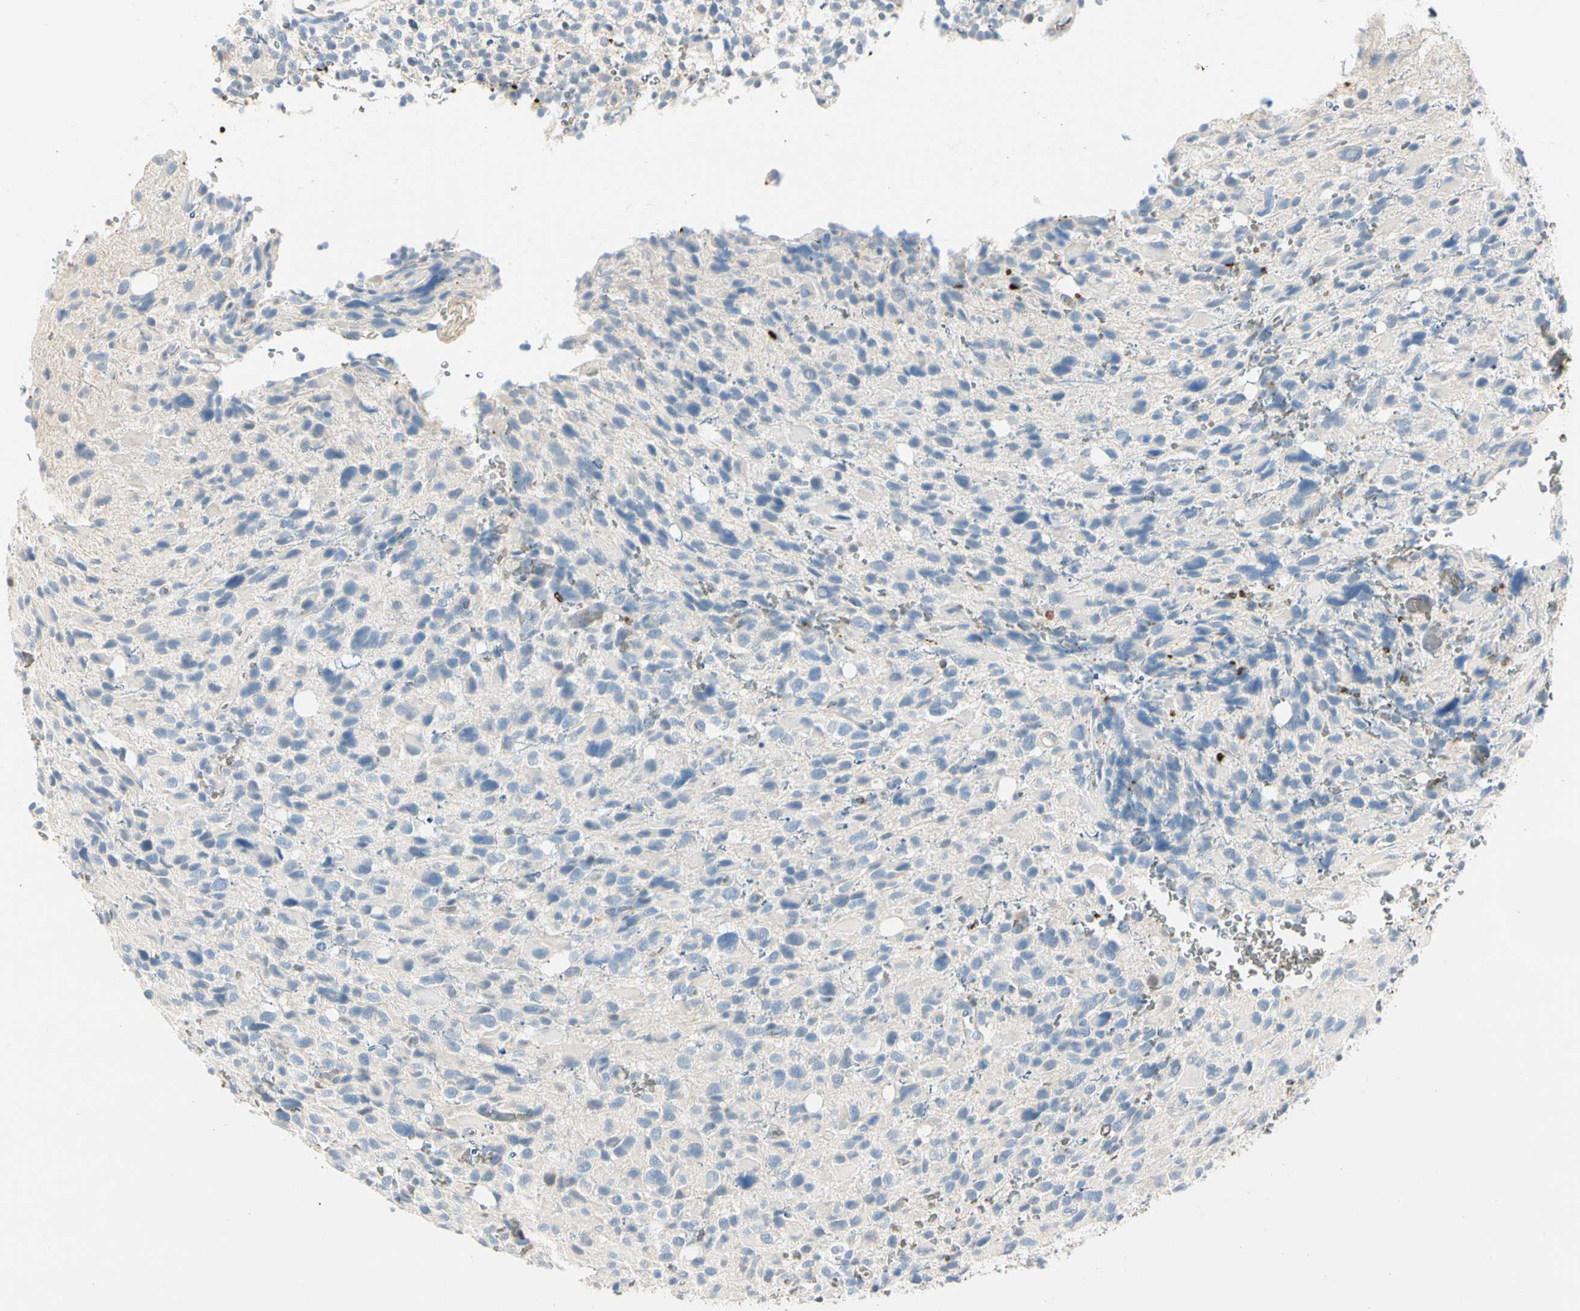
{"staining": {"intensity": "negative", "quantity": "none", "location": "none"}, "tissue": "glioma", "cell_type": "Tumor cells", "image_type": "cancer", "snomed": [{"axis": "morphology", "description": "Glioma, malignant, High grade"}, {"axis": "topography", "description": "Brain"}], "caption": "Image shows no protein staining in tumor cells of malignant glioma (high-grade) tissue.", "gene": "CA1", "patient": {"sex": "male", "age": 48}}